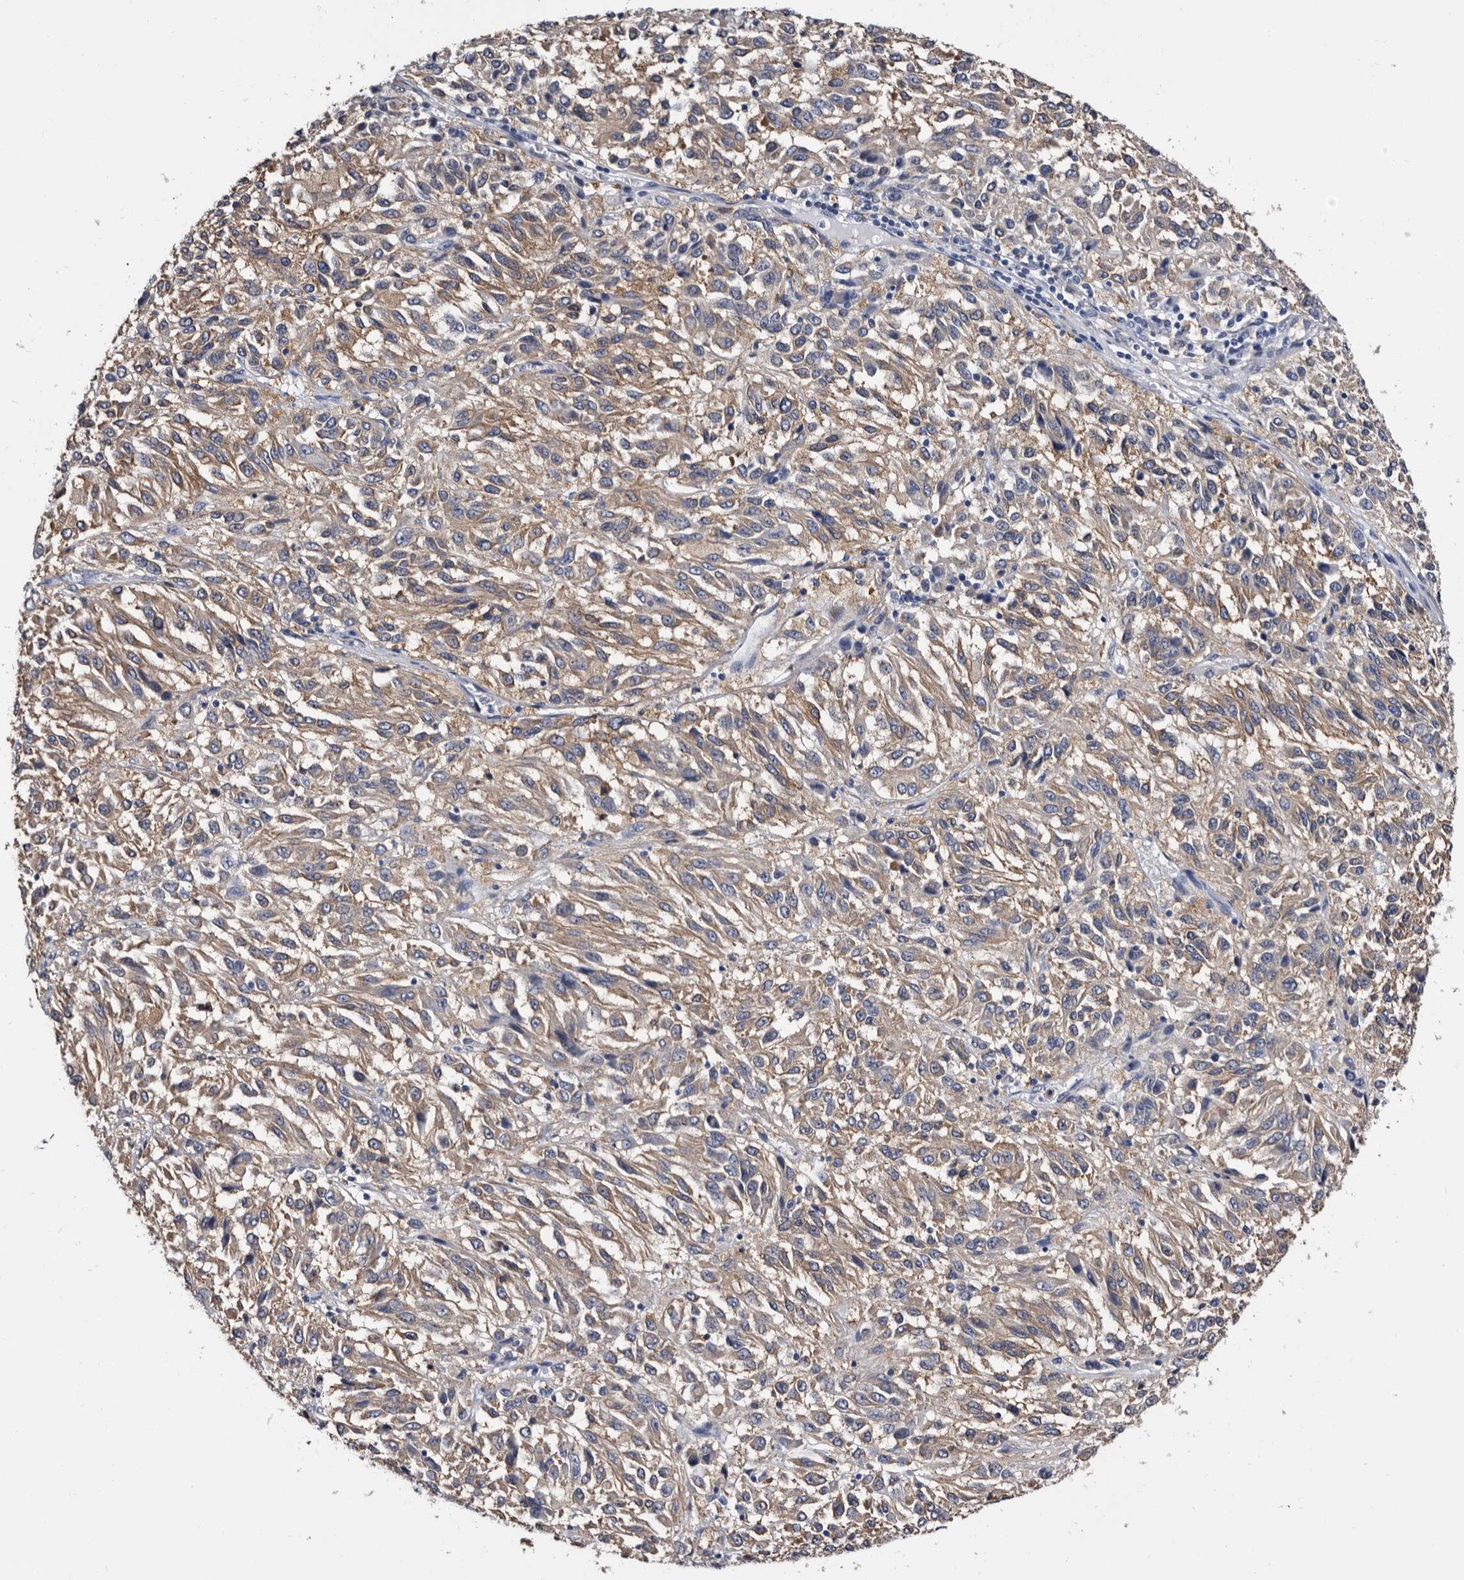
{"staining": {"intensity": "weak", "quantity": ">75%", "location": "cytoplasmic/membranous"}, "tissue": "melanoma", "cell_type": "Tumor cells", "image_type": "cancer", "snomed": [{"axis": "morphology", "description": "Malignant melanoma, Metastatic site"}, {"axis": "topography", "description": "Lung"}], "caption": "This histopathology image shows IHC staining of melanoma, with low weak cytoplasmic/membranous positivity in about >75% of tumor cells.", "gene": "EPB41L3", "patient": {"sex": "male", "age": 64}}